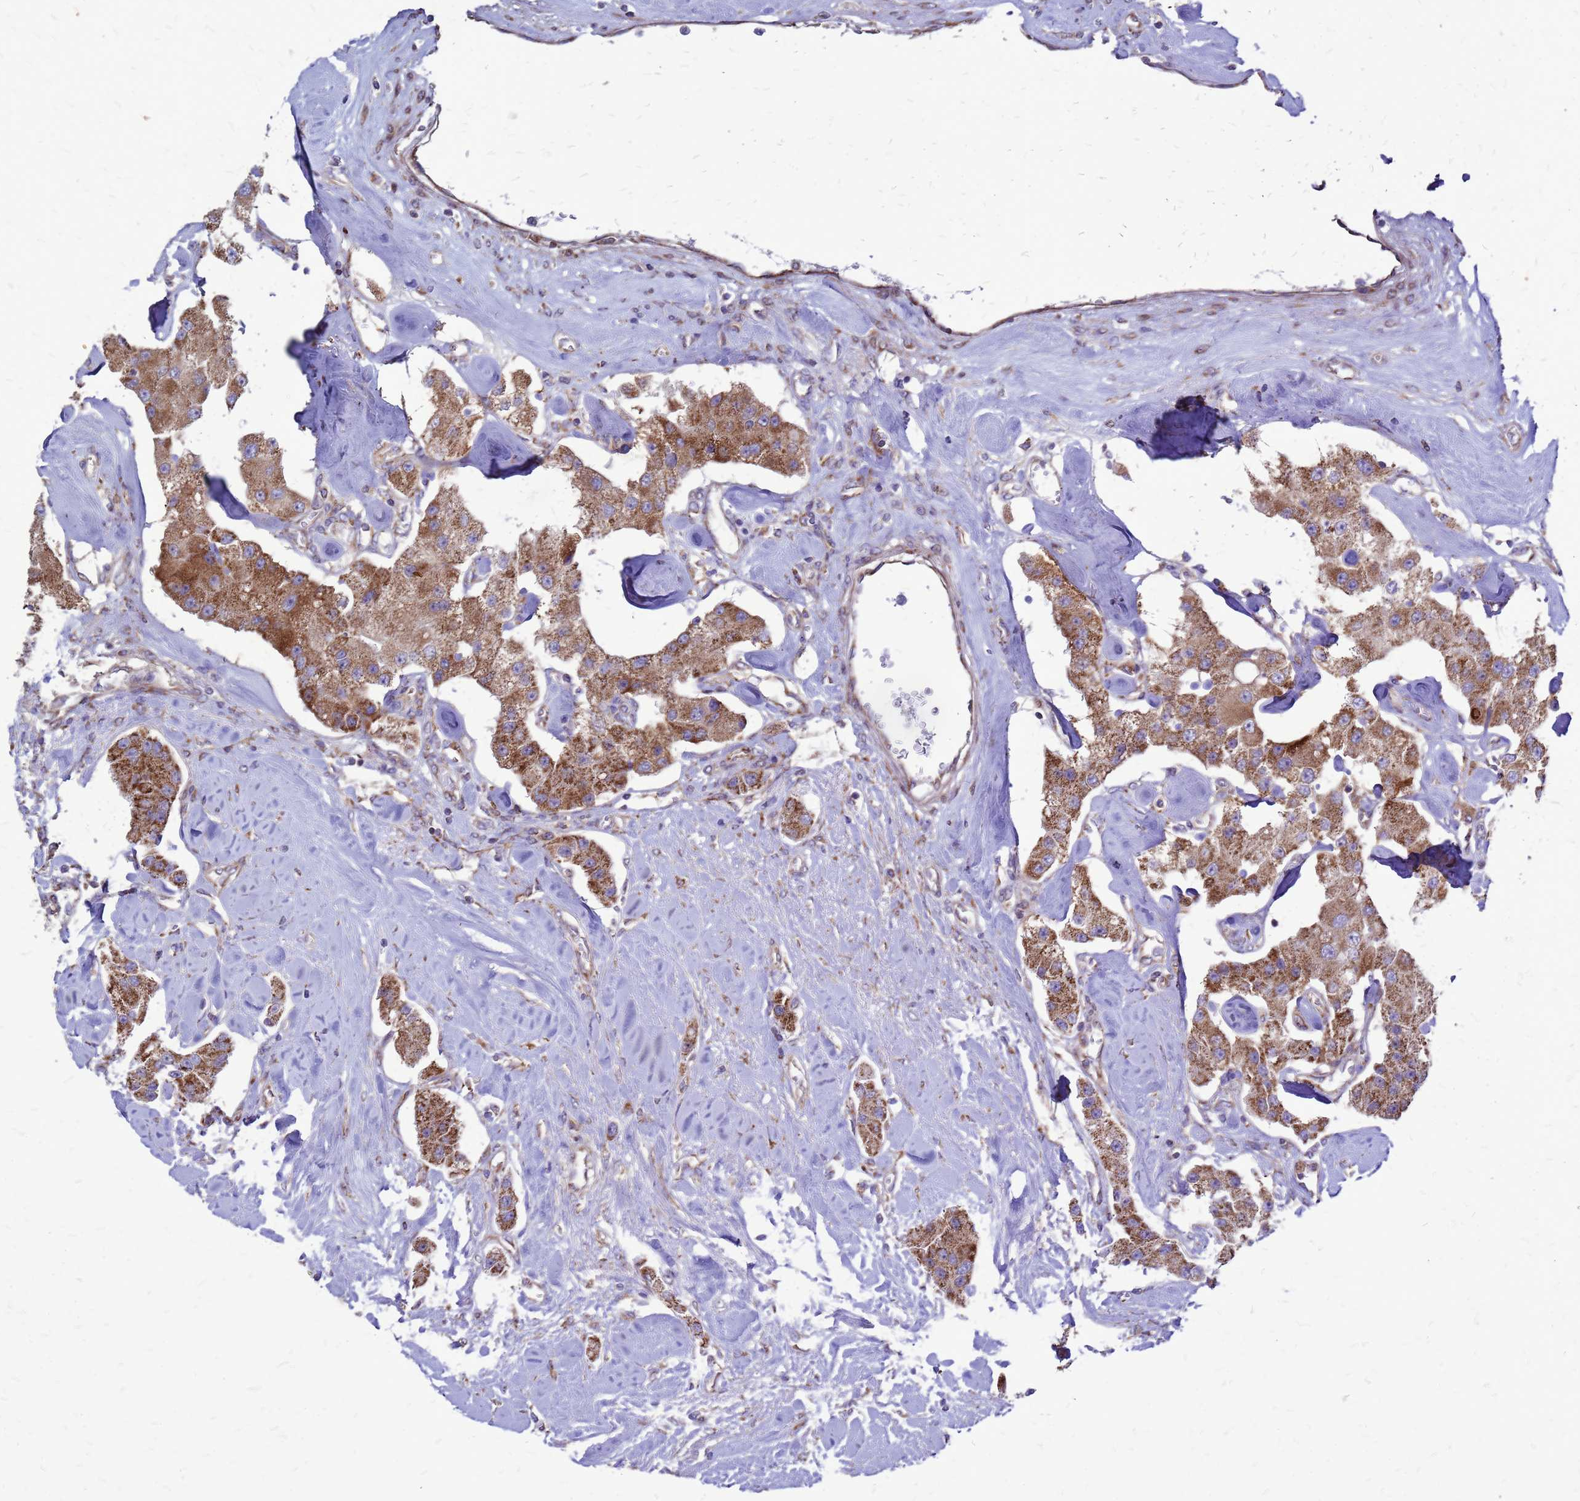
{"staining": {"intensity": "moderate", "quantity": ">75%", "location": "cytoplasmic/membranous"}, "tissue": "carcinoid", "cell_type": "Tumor cells", "image_type": "cancer", "snomed": [{"axis": "morphology", "description": "Carcinoid, malignant, NOS"}, {"axis": "topography", "description": "Pancreas"}], "caption": "This histopathology image demonstrates immunohistochemistry staining of malignant carcinoid, with medium moderate cytoplasmic/membranous staining in about >75% of tumor cells.", "gene": "FSTL4", "patient": {"sex": "male", "age": 41}}